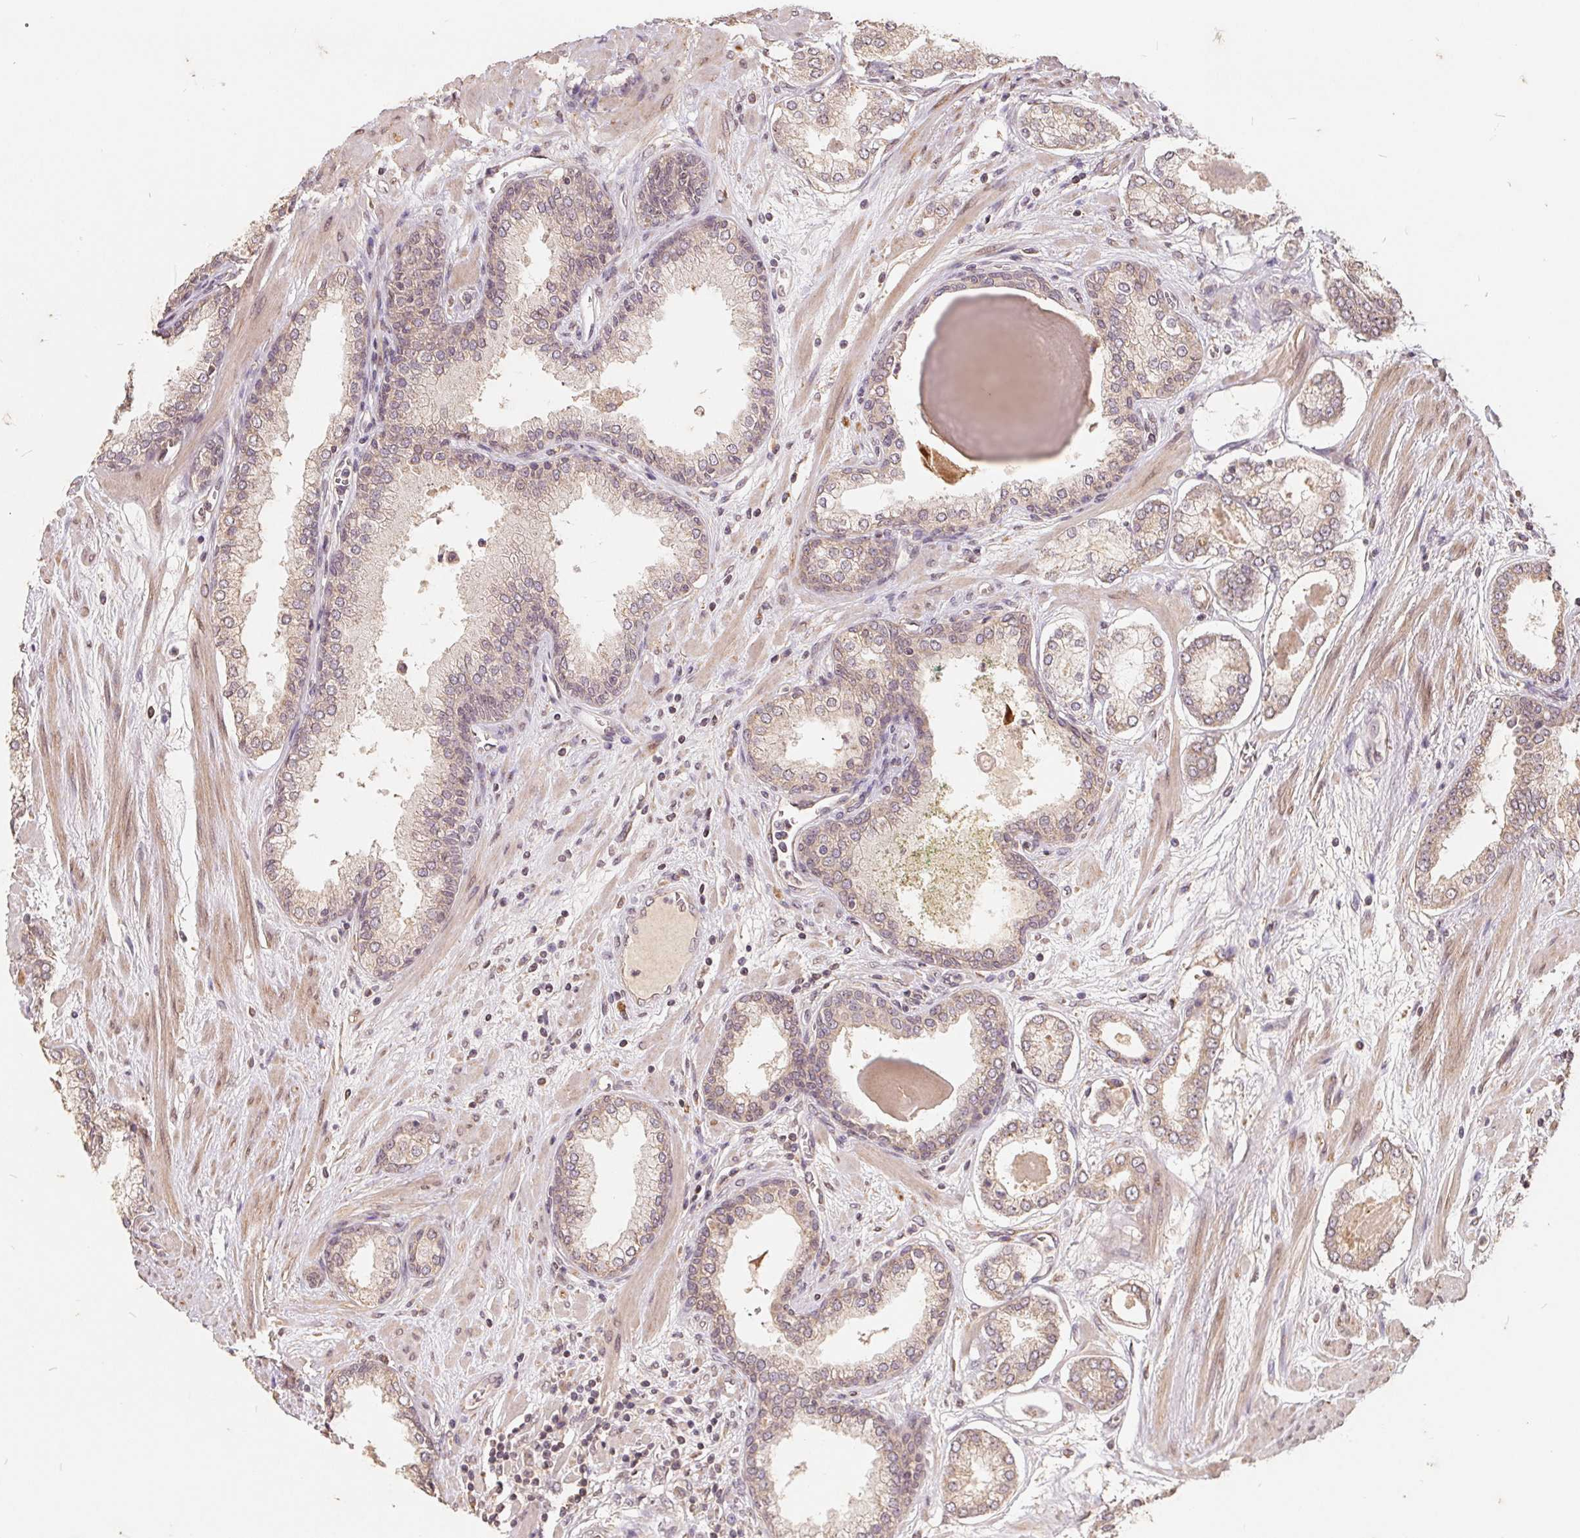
{"staining": {"intensity": "weak", "quantity": "25%-75%", "location": "cytoplasmic/membranous"}, "tissue": "prostate cancer", "cell_type": "Tumor cells", "image_type": "cancer", "snomed": [{"axis": "morphology", "description": "Adenocarcinoma, Low grade"}, {"axis": "topography", "description": "Prostate"}], "caption": "Immunohistochemical staining of low-grade adenocarcinoma (prostate) displays low levels of weak cytoplasmic/membranous protein staining in approximately 25%-75% of tumor cells.", "gene": "CDIPT", "patient": {"sex": "male", "age": 64}}